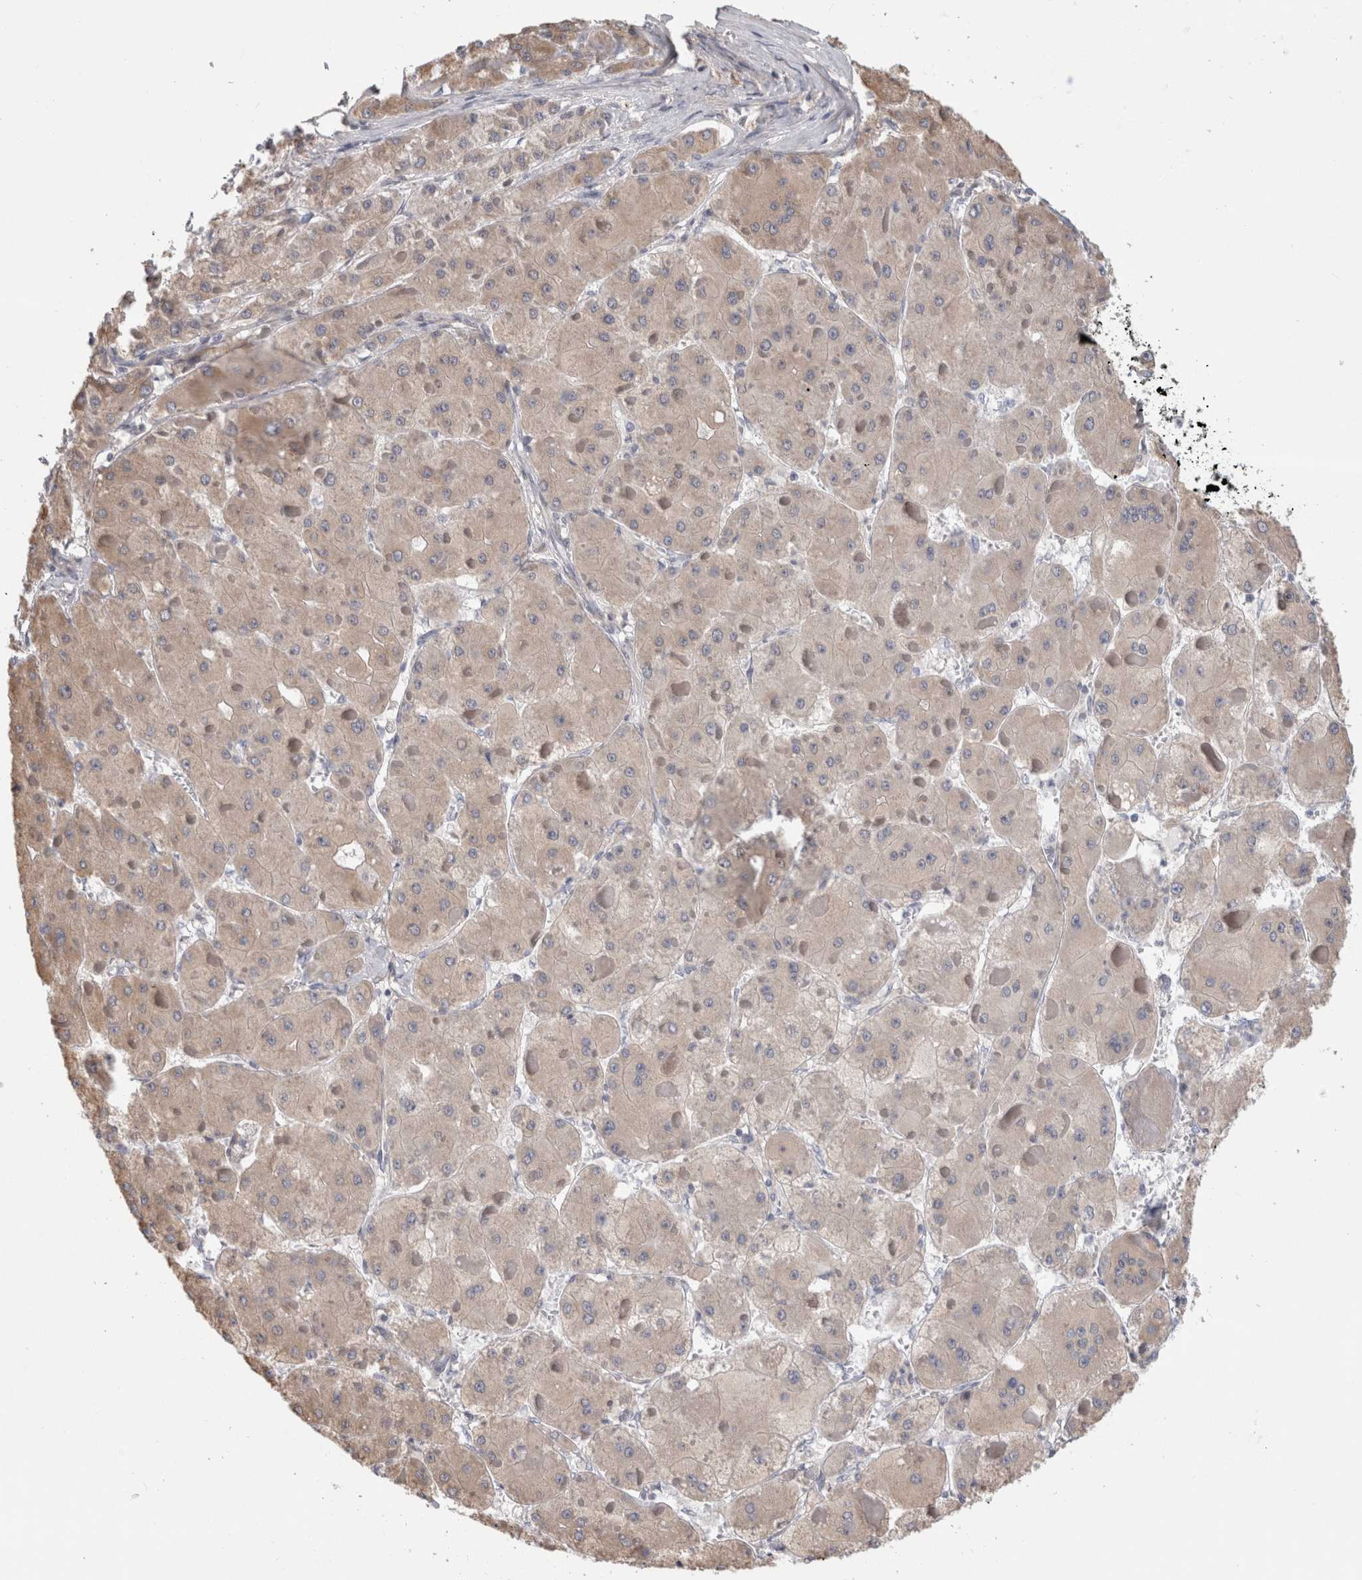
{"staining": {"intensity": "negative", "quantity": "none", "location": "none"}, "tissue": "liver cancer", "cell_type": "Tumor cells", "image_type": "cancer", "snomed": [{"axis": "morphology", "description": "Carcinoma, Hepatocellular, NOS"}, {"axis": "topography", "description": "Liver"}], "caption": "The immunohistochemistry (IHC) histopathology image has no significant positivity in tumor cells of hepatocellular carcinoma (liver) tissue. Brightfield microscopy of immunohistochemistry stained with DAB (brown) and hematoxylin (blue), captured at high magnification.", "gene": "SMAP2", "patient": {"sex": "female", "age": 73}}